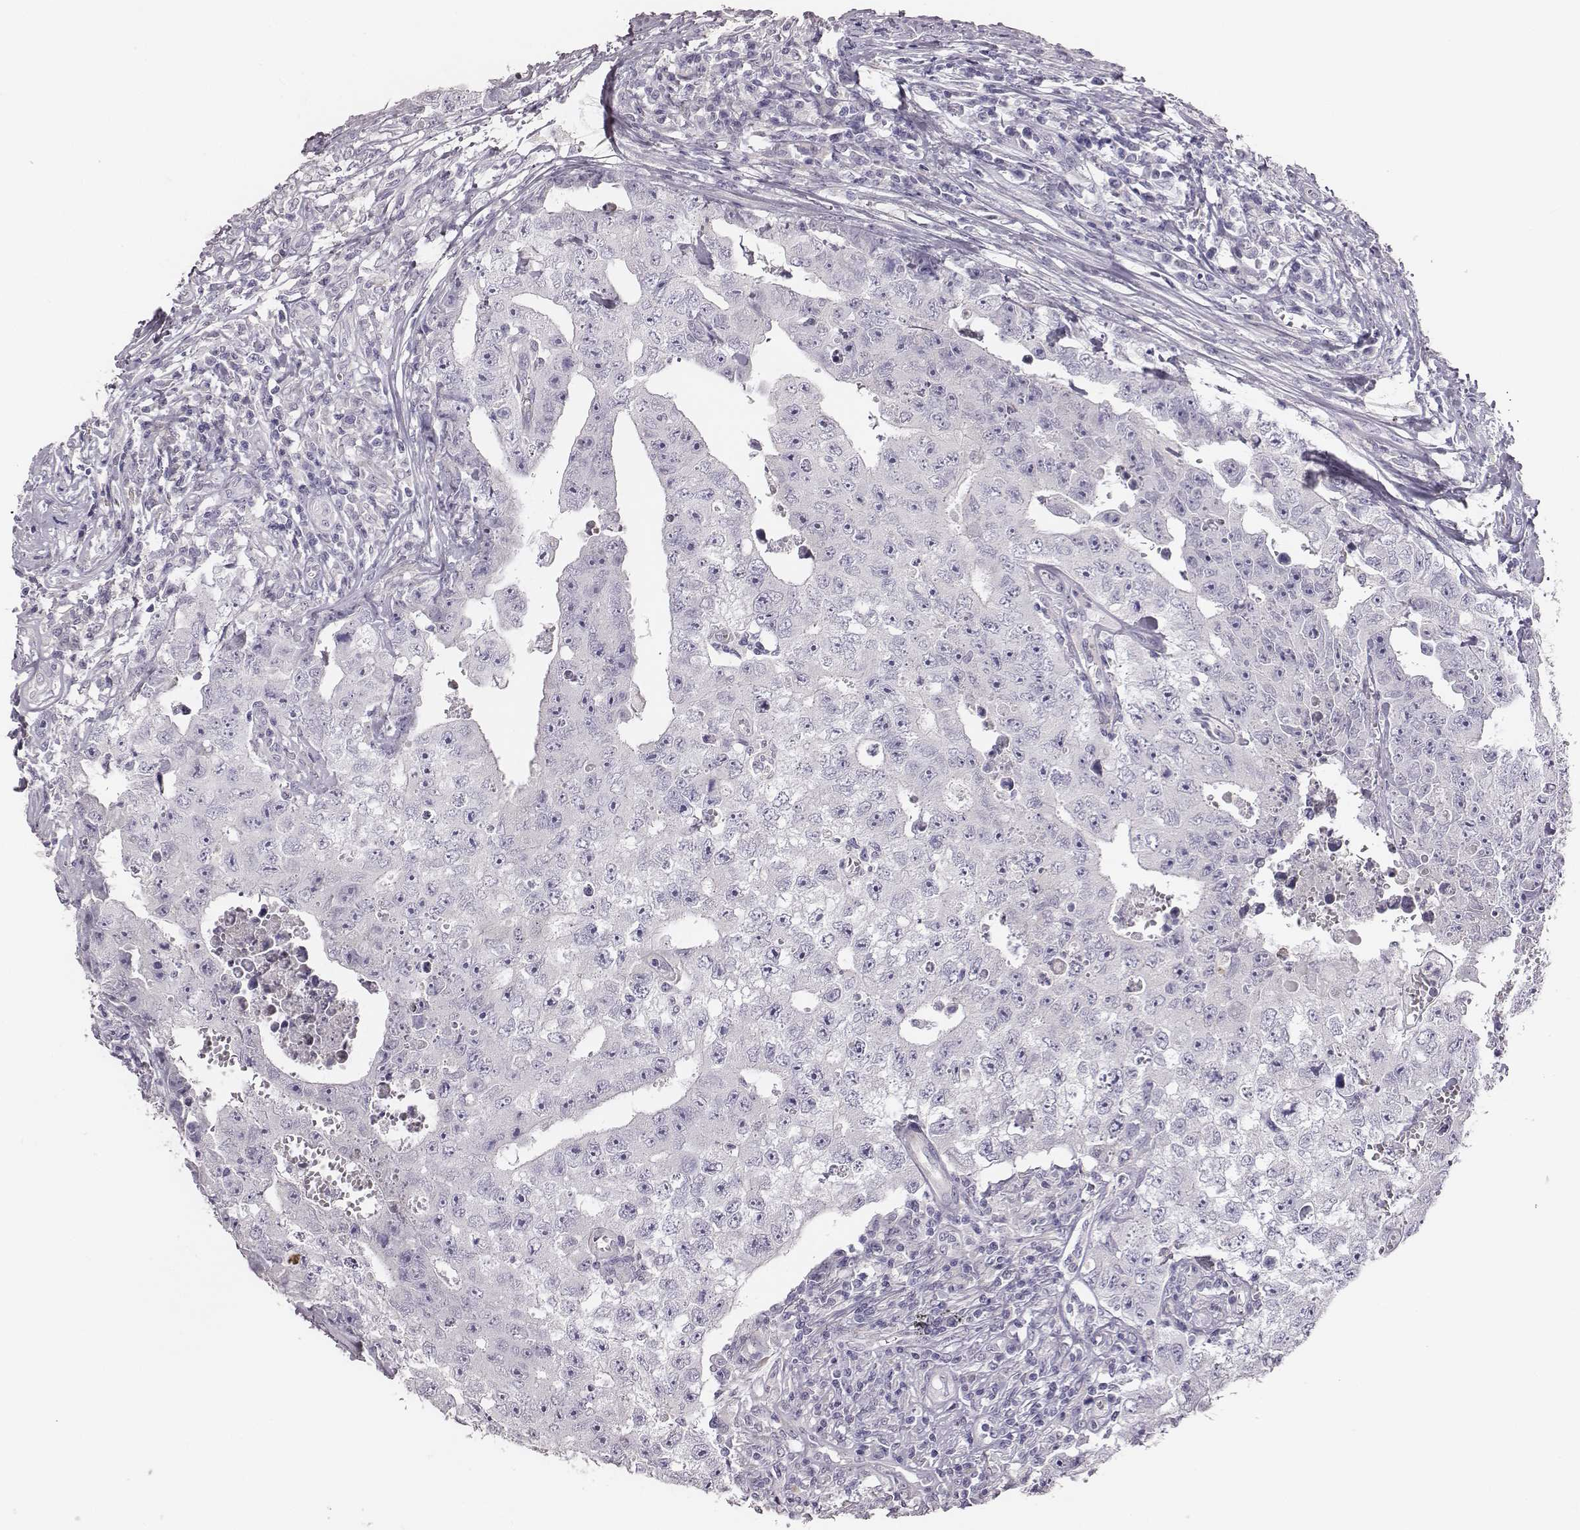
{"staining": {"intensity": "negative", "quantity": "none", "location": "none"}, "tissue": "testis cancer", "cell_type": "Tumor cells", "image_type": "cancer", "snomed": [{"axis": "morphology", "description": "Carcinoma, Embryonal, NOS"}, {"axis": "topography", "description": "Testis"}], "caption": "There is no significant staining in tumor cells of testis cancer (embryonal carcinoma).", "gene": "GUCA1A", "patient": {"sex": "male", "age": 36}}